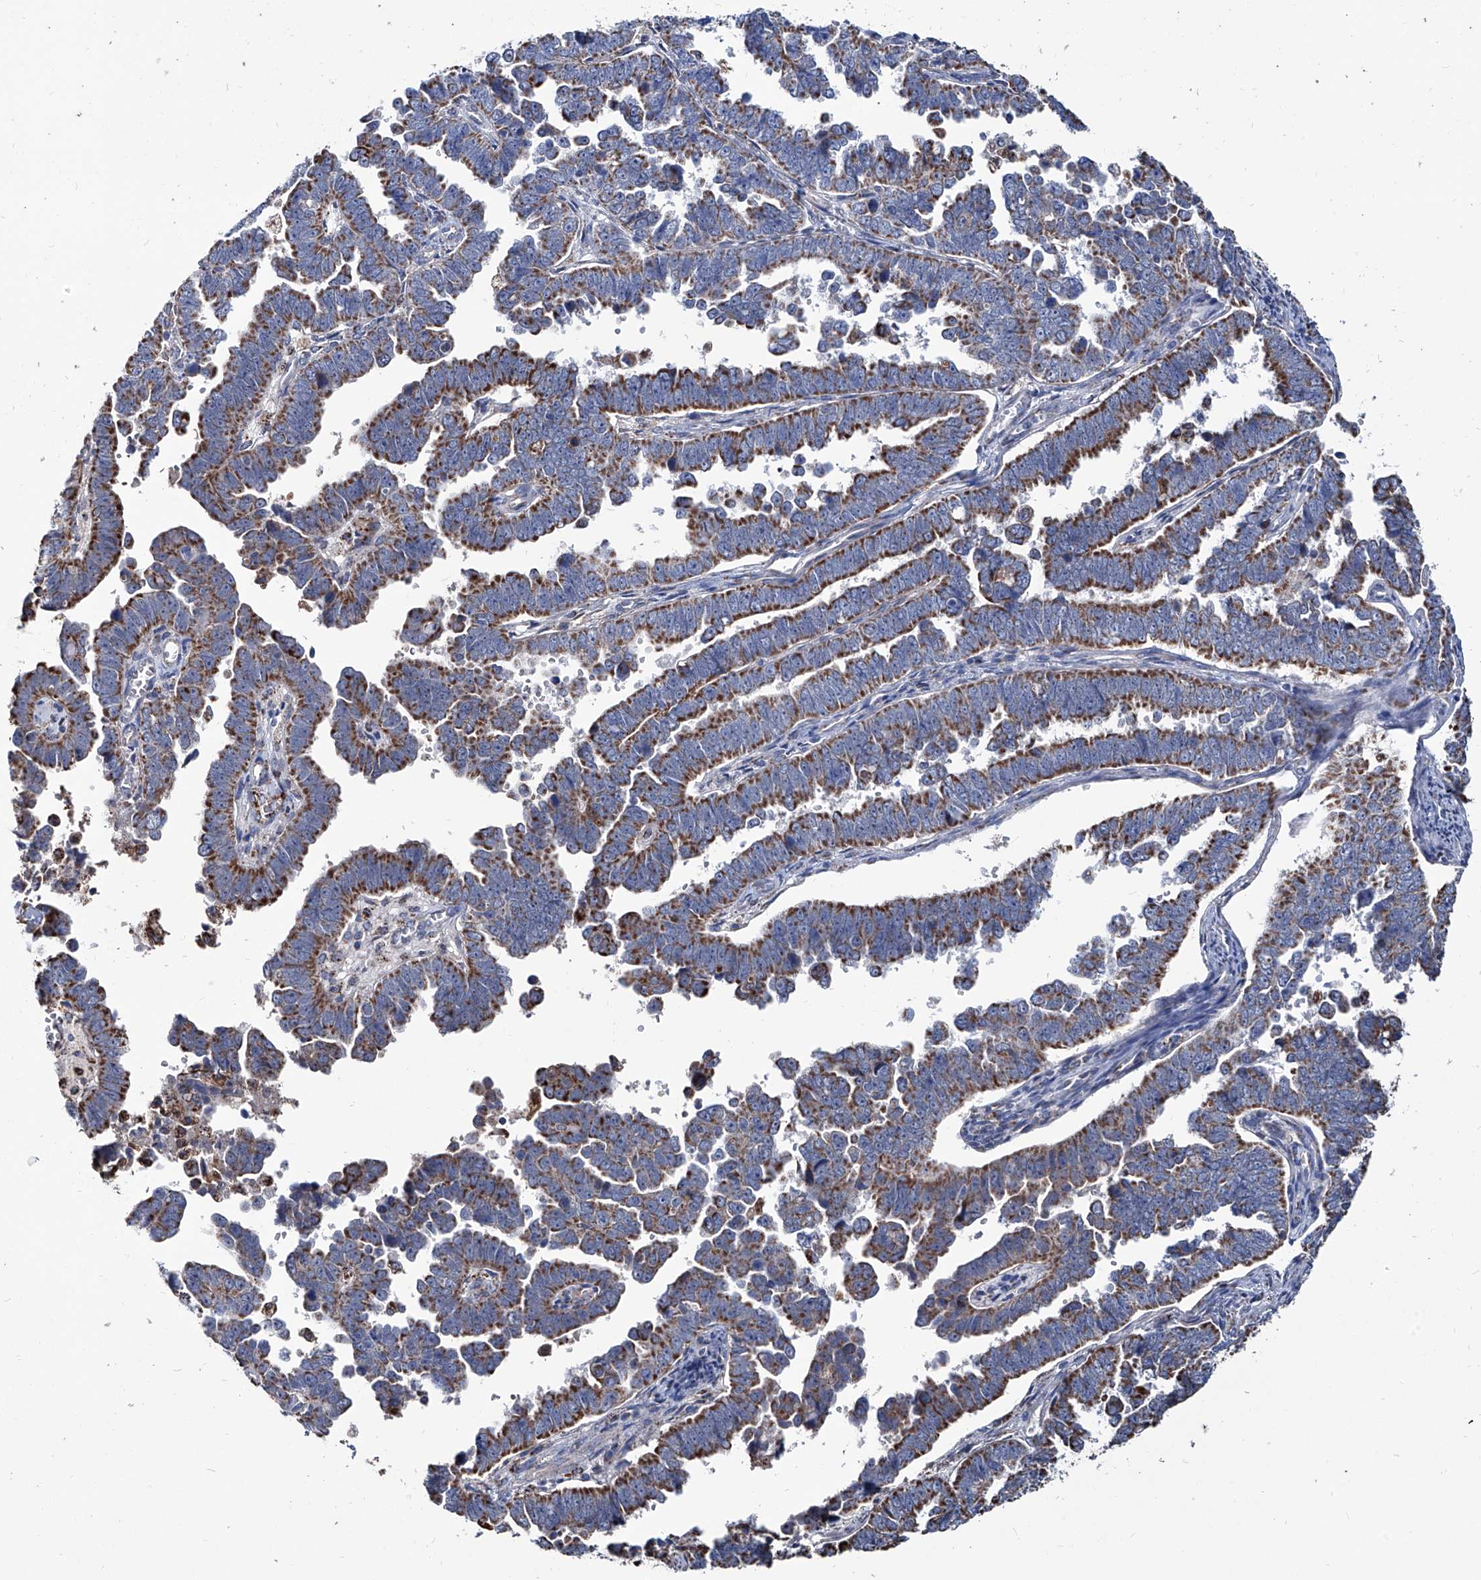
{"staining": {"intensity": "strong", "quantity": ">75%", "location": "cytoplasmic/membranous"}, "tissue": "endometrial cancer", "cell_type": "Tumor cells", "image_type": "cancer", "snomed": [{"axis": "morphology", "description": "Adenocarcinoma, NOS"}, {"axis": "topography", "description": "Endometrium"}], "caption": "The immunohistochemical stain highlights strong cytoplasmic/membranous positivity in tumor cells of endometrial cancer (adenocarcinoma) tissue. Nuclei are stained in blue.", "gene": "NHS", "patient": {"sex": "female", "age": 75}}